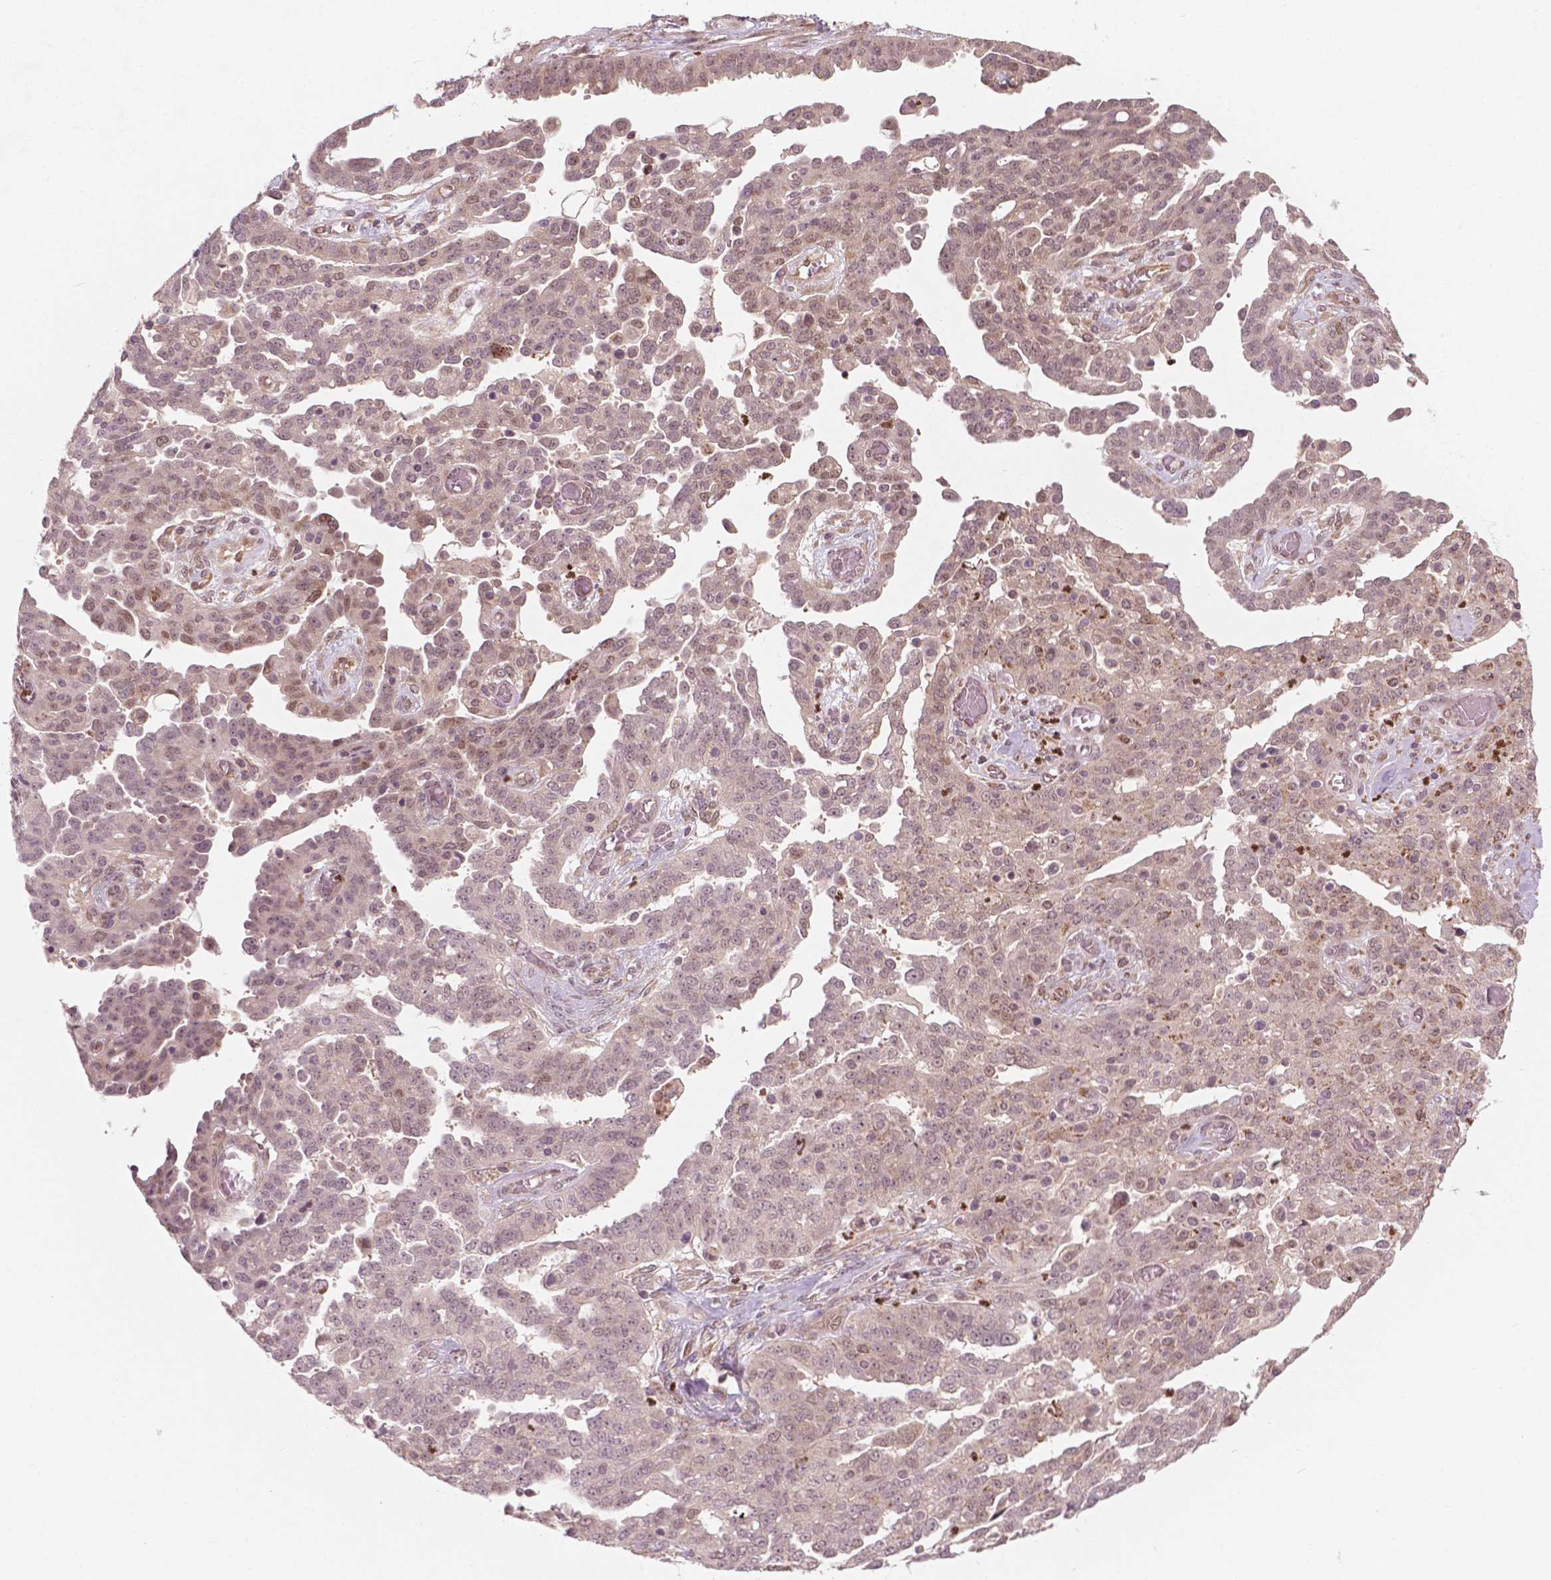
{"staining": {"intensity": "weak", "quantity": "25%-75%", "location": "nuclear"}, "tissue": "ovarian cancer", "cell_type": "Tumor cells", "image_type": "cancer", "snomed": [{"axis": "morphology", "description": "Cystadenocarcinoma, serous, NOS"}, {"axis": "topography", "description": "Ovary"}], "caption": "Tumor cells show low levels of weak nuclear expression in approximately 25%-75% of cells in human ovarian serous cystadenocarcinoma.", "gene": "NFAT5", "patient": {"sex": "female", "age": 67}}